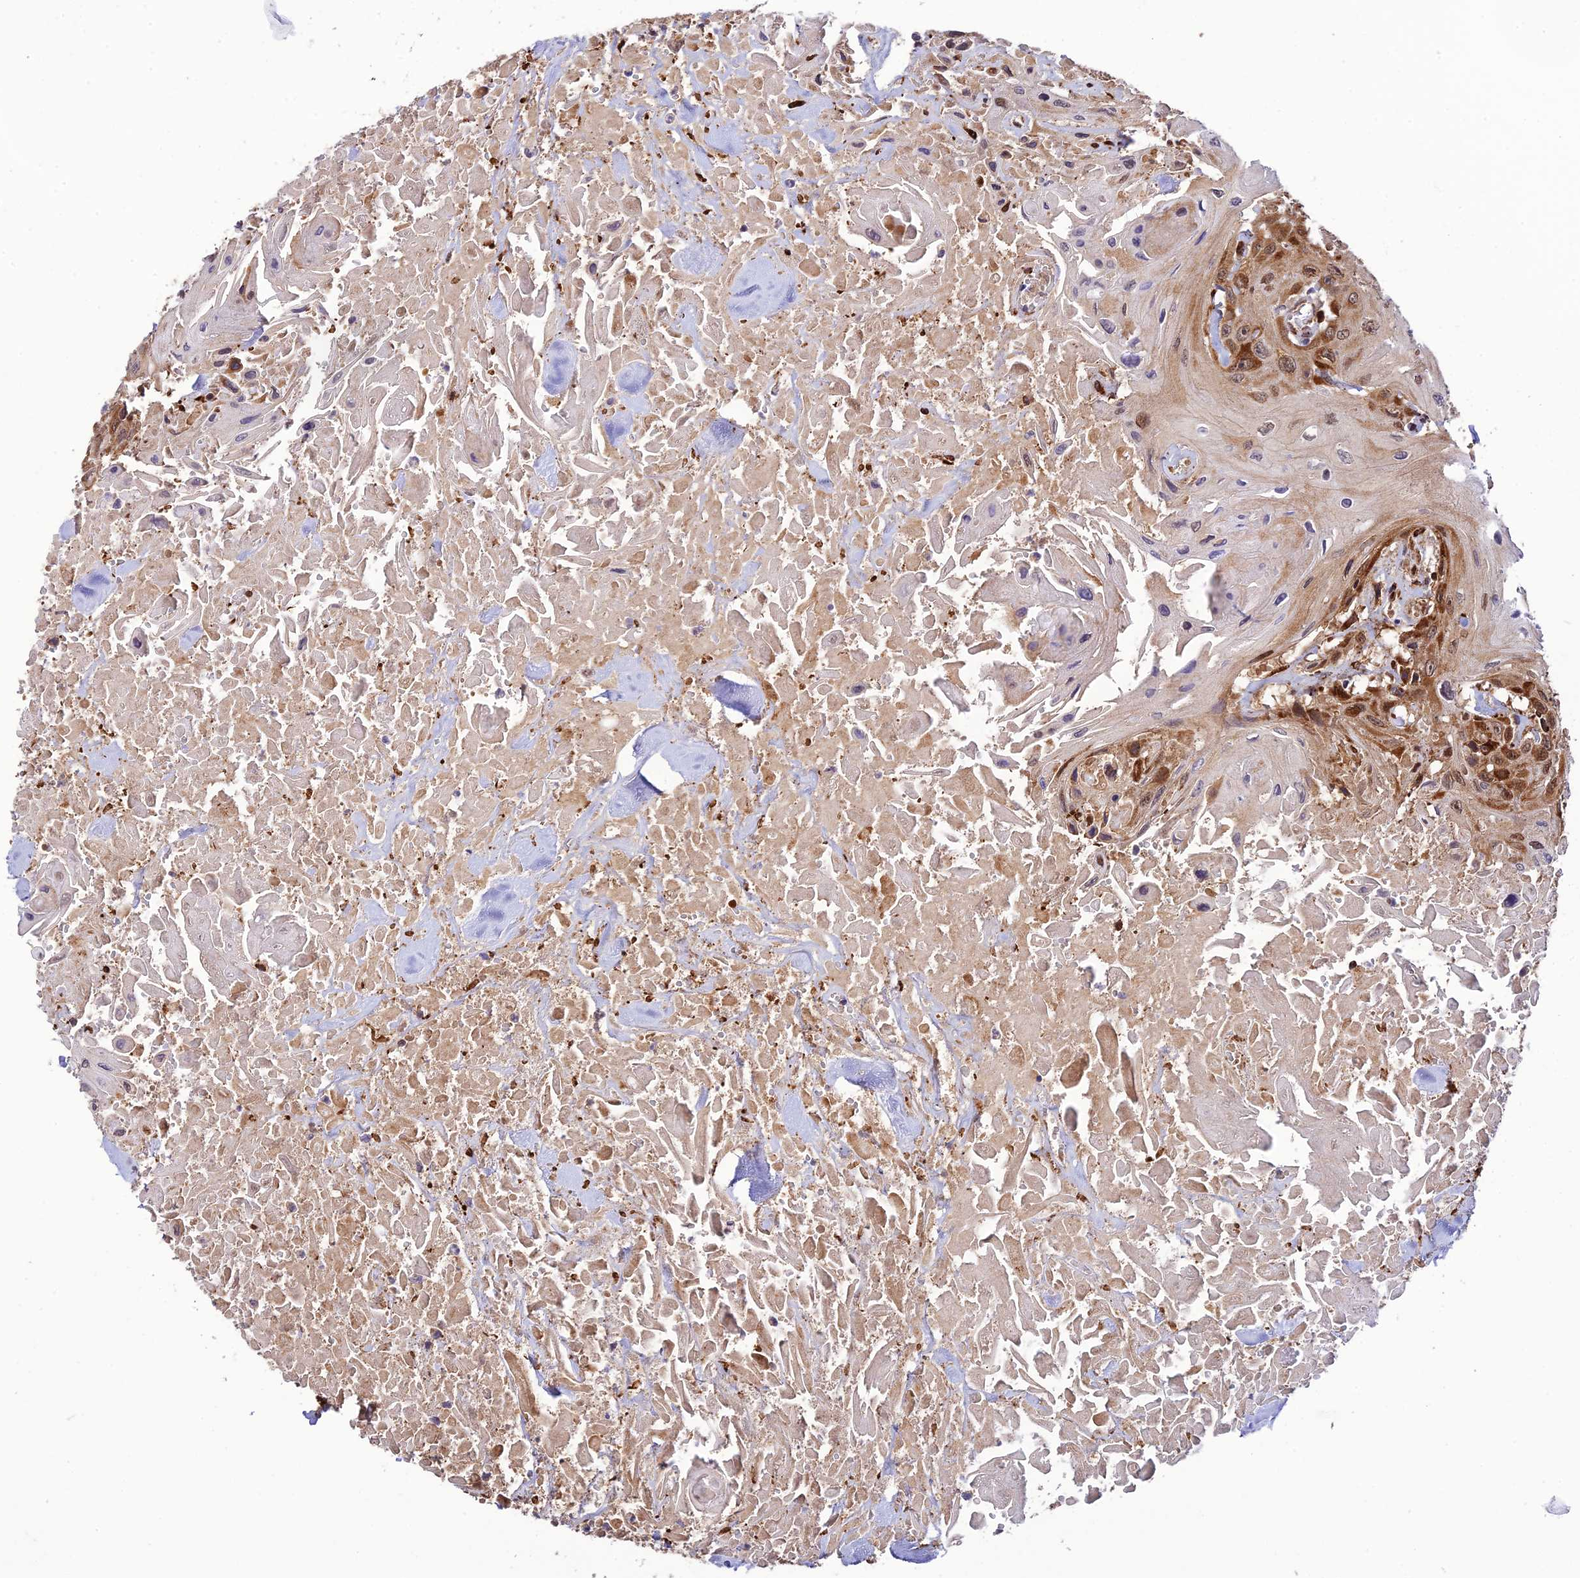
{"staining": {"intensity": "moderate", "quantity": ">75%", "location": "cytoplasmic/membranous"}, "tissue": "head and neck cancer", "cell_type": "Tumor cells", "image_type": "cancer", "snomed": [{"axis": "morphology", "description": "Squamous cell carcinoma, NOS"}, {"axis": "topography", "description": "Head-Neck"}], "caption": "This image reveals IHC staining of human head and neck cancer, with medium moderate cytoplasmic/membranous staining in about >75% of tumor cells.", "gene": "P3H3", "patient": {"sex": "male", "age": 81}}